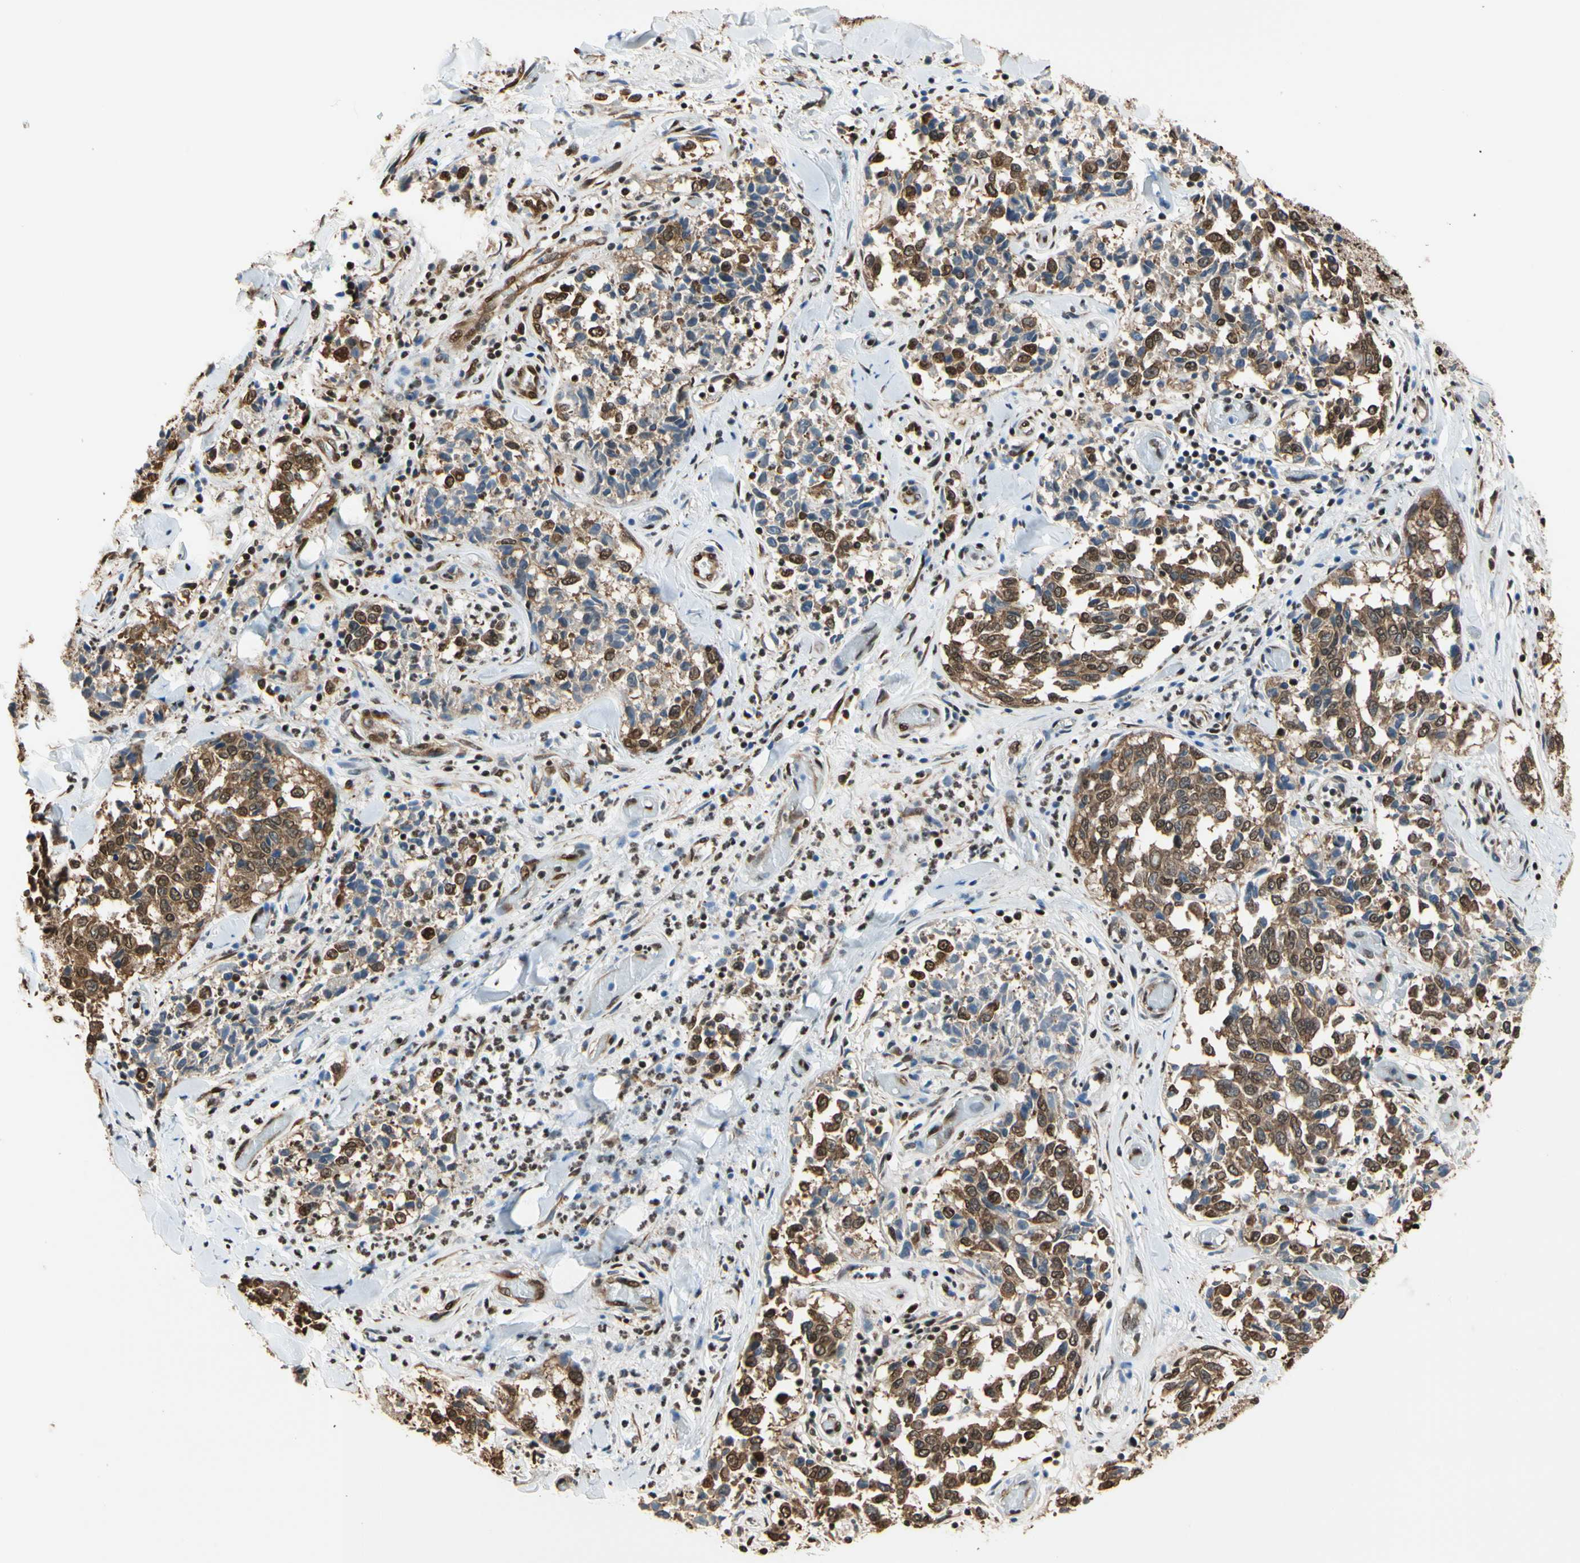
{"staining": {"intensity": "strong", "quantity": "25%-75%", "location": "cytoplasmic/membranous,nuclear"}, "tissue": "melanoma", "cell_type": "Tumor cells", "image_type": "cancer", "snomed": [{"axis": "morphology", "description": "Malignant melanoma, NOS"}, {"axis": "topography", "description": "Skin"}], "caption": "Malignant melanoma stained with DAB immunohistochemistry demonstrates high levels of strong cytoplasmic/membranous and nuclear staining in about 25%-75% of tumor cells.", "gene": "HNRNPK", "patient": {"sex": "female", "age": 64}}